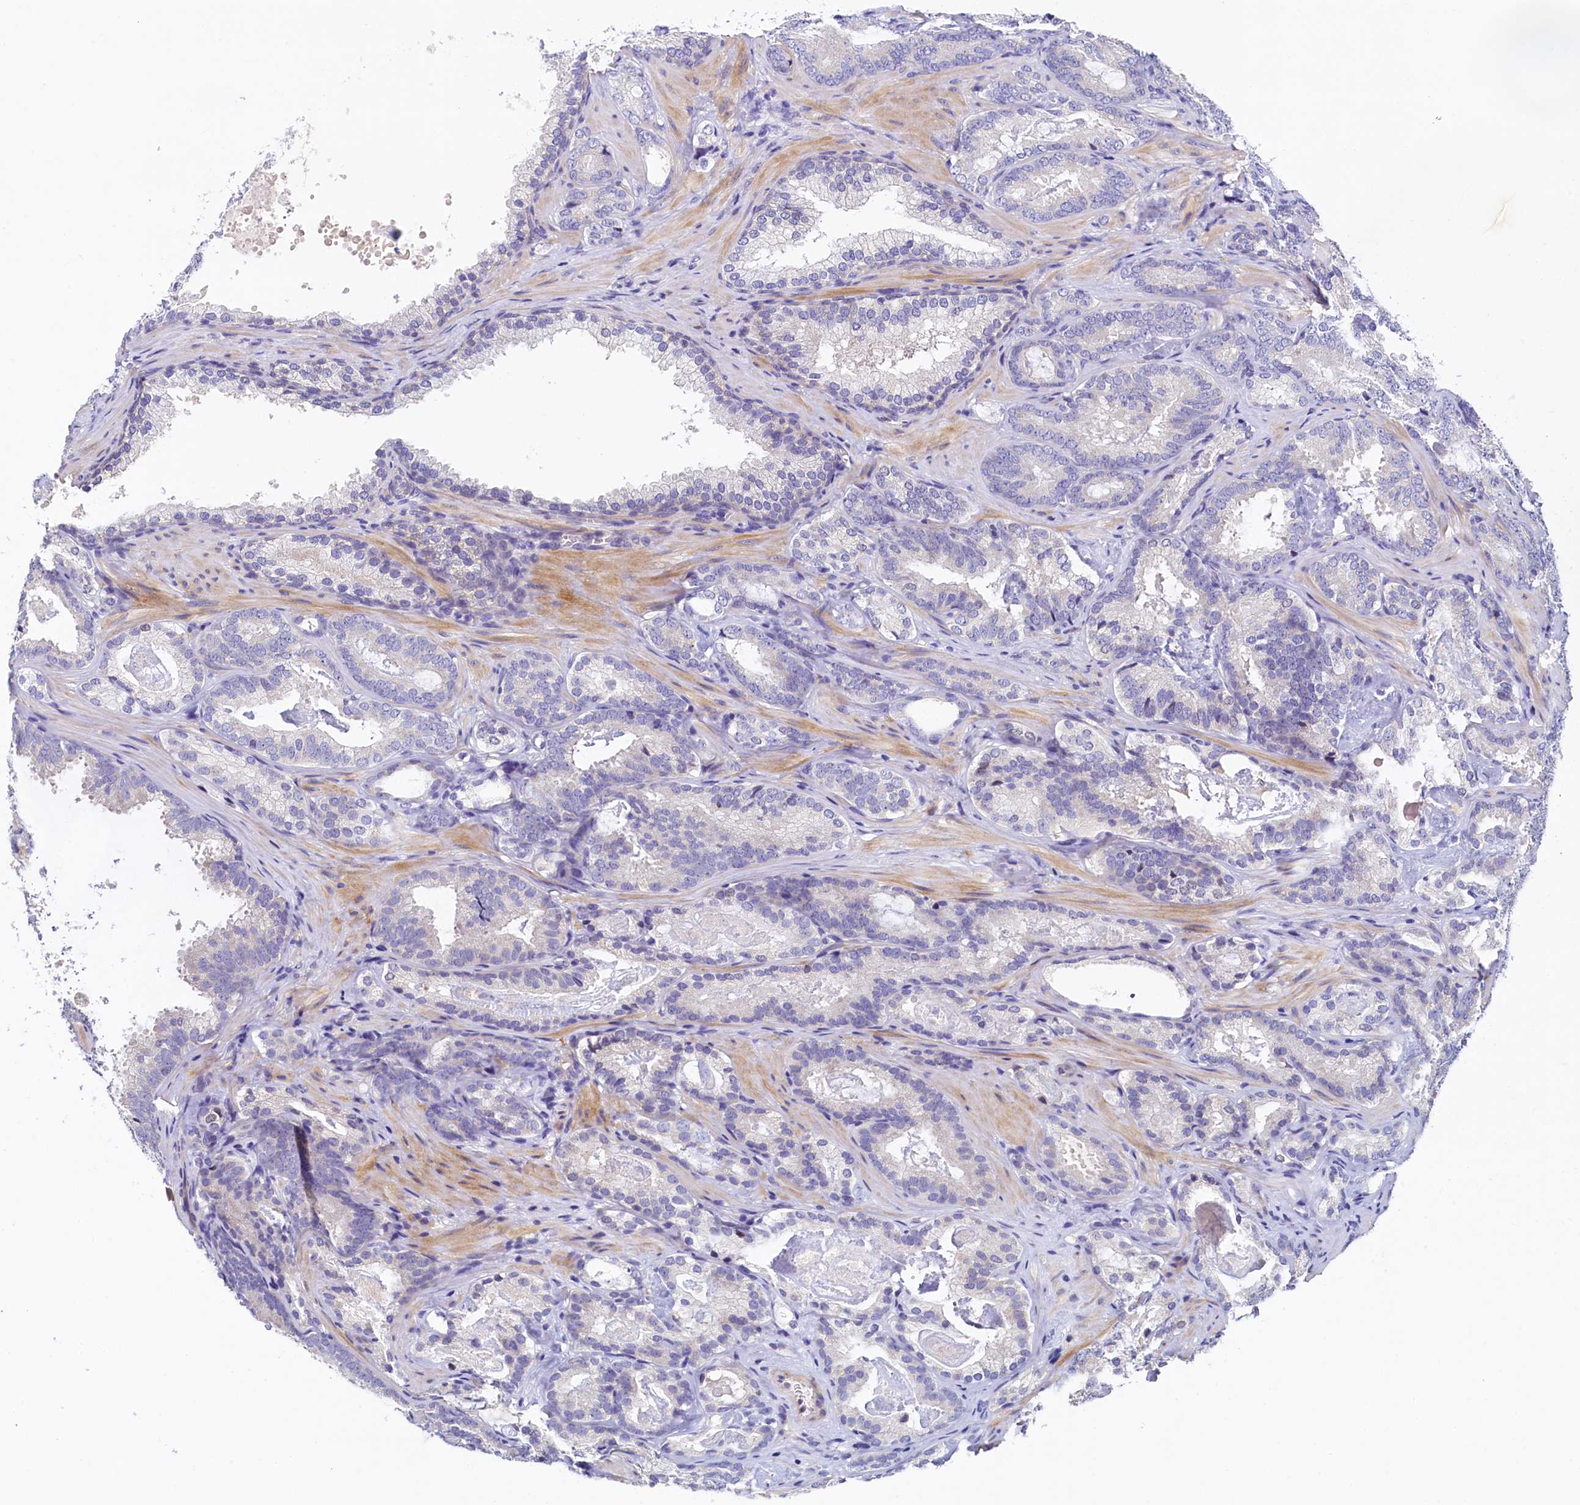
{"staining": {"intensity": "negative", "quantity": "none", "location": "none"}, "tissue": "prostate cancer", "cell_type": "Tumor cells", "image_type": "cancer", "snomed": [{"axis": "morphology", "description": "Adenocarcinoma, Low grade"}, {"axis": "topography", "description": "Prostate"}], "caption": "Tumor cells are negative for brown protein staining in prostate low-grade adenocarcinoma.", "gene": "DTD1", "patient": {"sex": "male", "age": 60}}